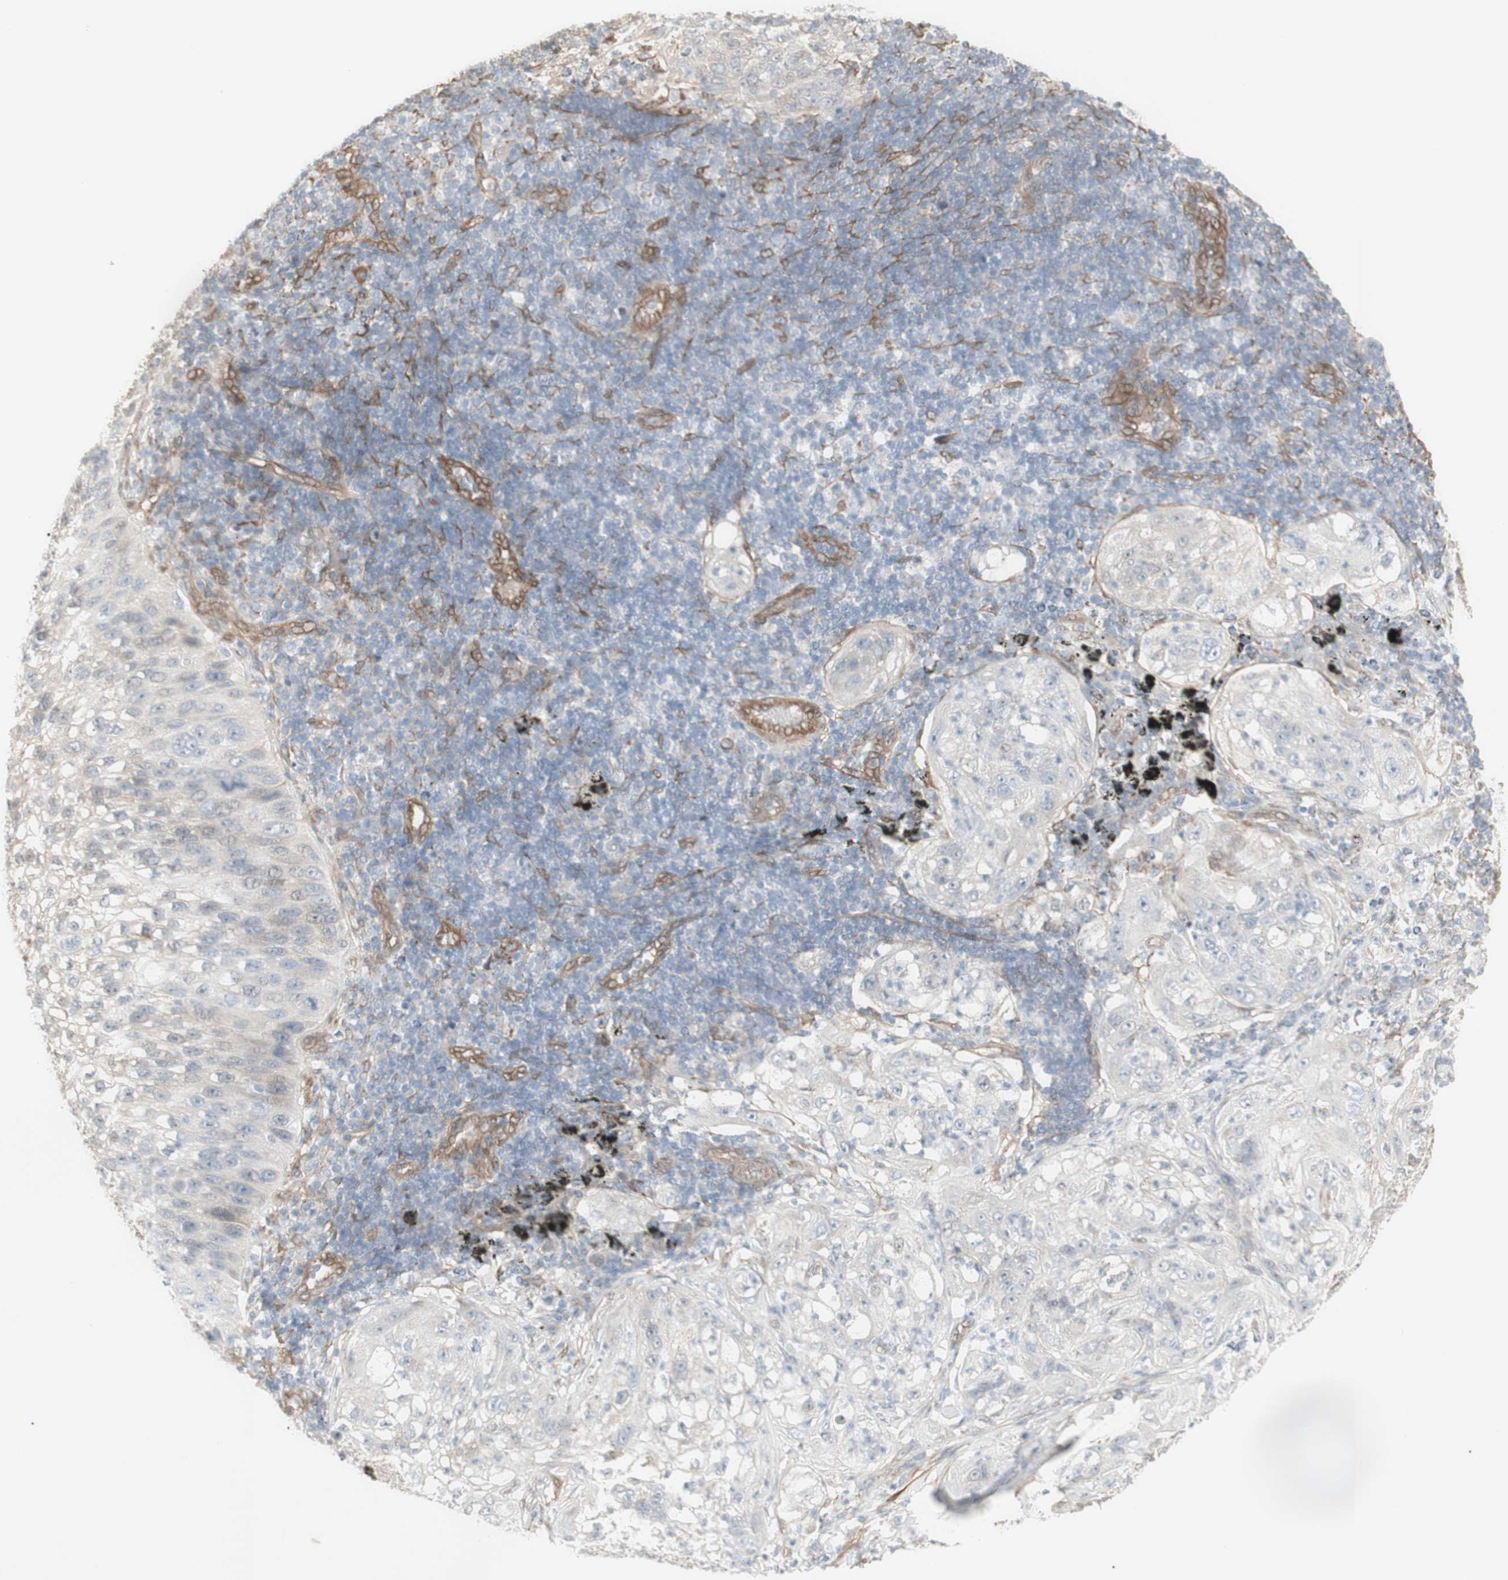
{"staining": {"intensity": "negative", "quantity": "none", "location": "none"}, "tissue": "lung cancer", "cell_type": "Tumor cells", "image_type": "cancer", "snomed": [{"axis": "morphology", "description": "Inflammation, NOS"}, {"axis": "morphology", "description": "Squamous cell carcinoma, NOS"}, {"axis": "topography", "description": "Lymph node"}, {"axis": "topography", "description": "Soft tissue"}, {"axis": "topography", "description": "Lung"}], "caption": "Tumor cells are negative for brown protein staining in squamous cell carcinoma (lung).", "gene": "CNN3", "patient": {"sex": "male", "age": 66}}